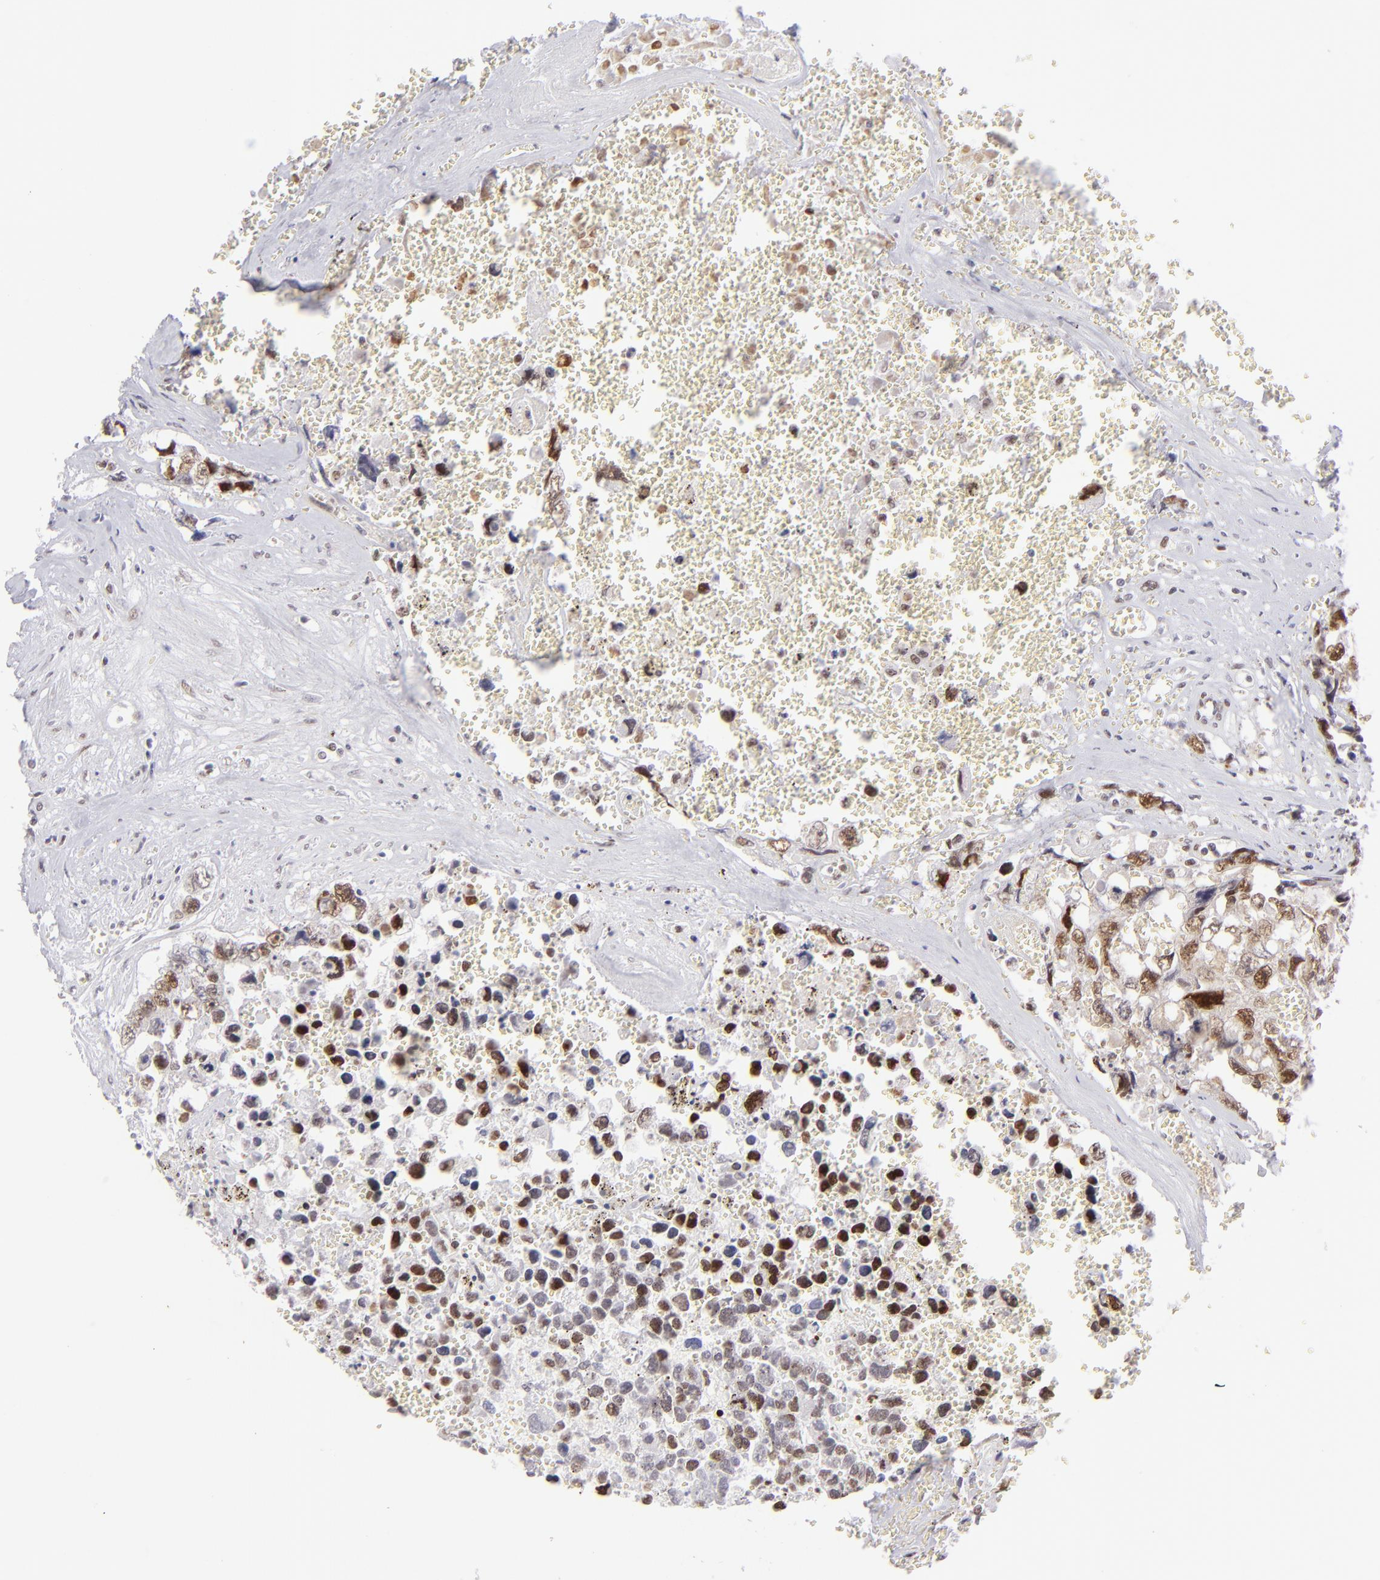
{"staining": {"intensity": "moderate", "quantity": ">75%", "location": "nuclear"}, "tissue": "testis cancer", "cell_type": "Tumor cells", "image_type": "cancer", "snomed": [{"axis": "morphology", "description": "Carcinoma, Embryonal, NOS"}, {"axis": "topography", "description": "Testis"}], "caption": "Embryonal carcinoma (testis) stained with DAB (3,3'-diaminobenzidine) immunohistochemistry (IHC) reveals medium levels of moderate nuclear expression in about >75% of tumor cells. (Brightfield microscopy of DAB IHC at high magnification).", "gene": "POU2F1", "patient": {"sex": "male", "age": 31}}